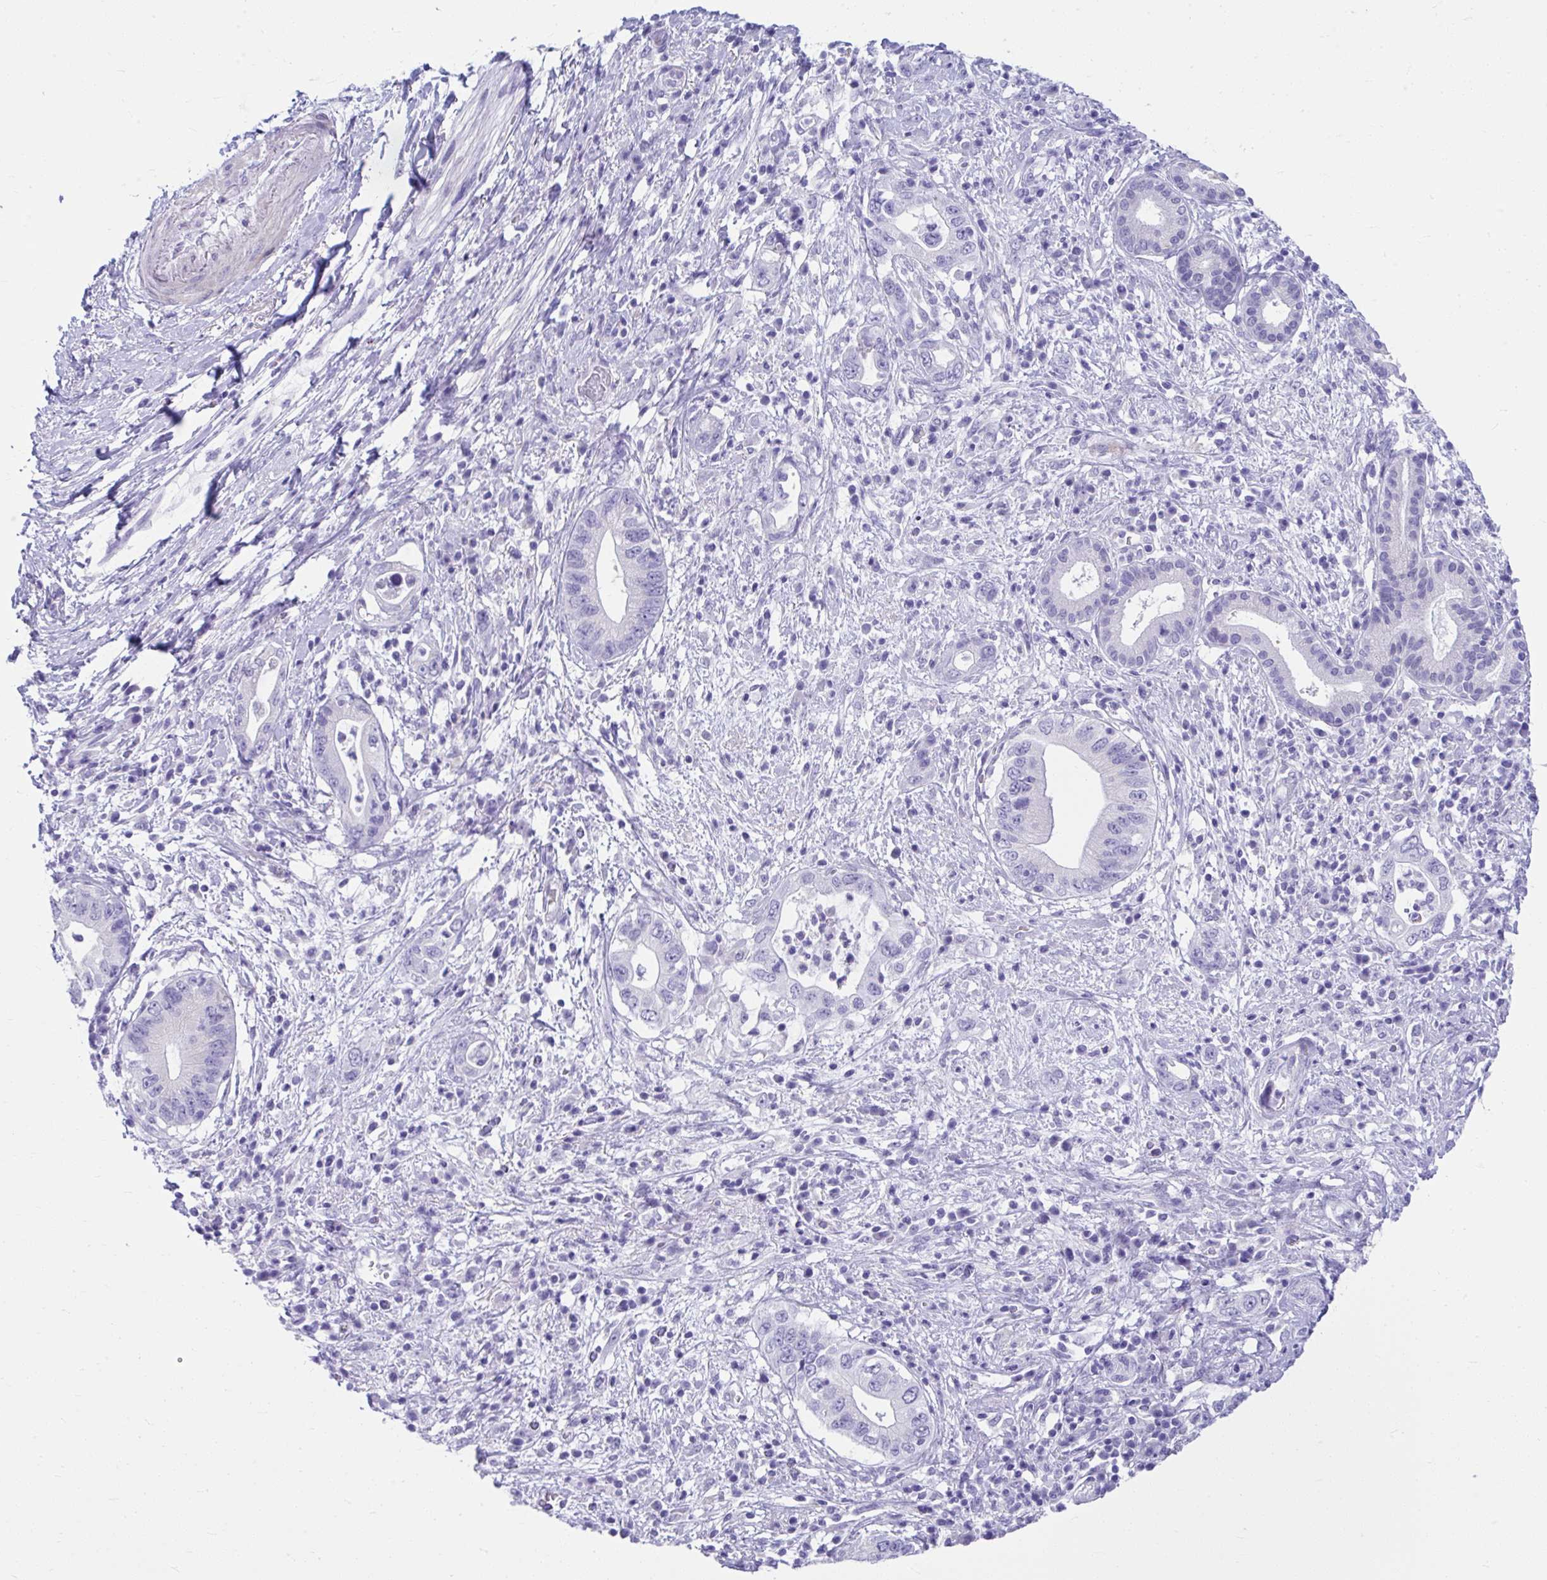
{"staining": {"intensity": "negative", "quantity": "none", "location": "none"}, "tissue": "pancreatic cancer", "cell_type": "Tumor cells", "image_type": "cancer", "snomed": [{"axis": "morphology", "description": "Adenocarcinoma, NOS"}, {"axis": "topography", "description": "Pancreas"}], "caption": "The IHC image has no significant positivity in tumor cells of pancreatic adenocarcinoma tissue.", "gene": "ISL1", "patient": {"sex": "female", "age": 72}}